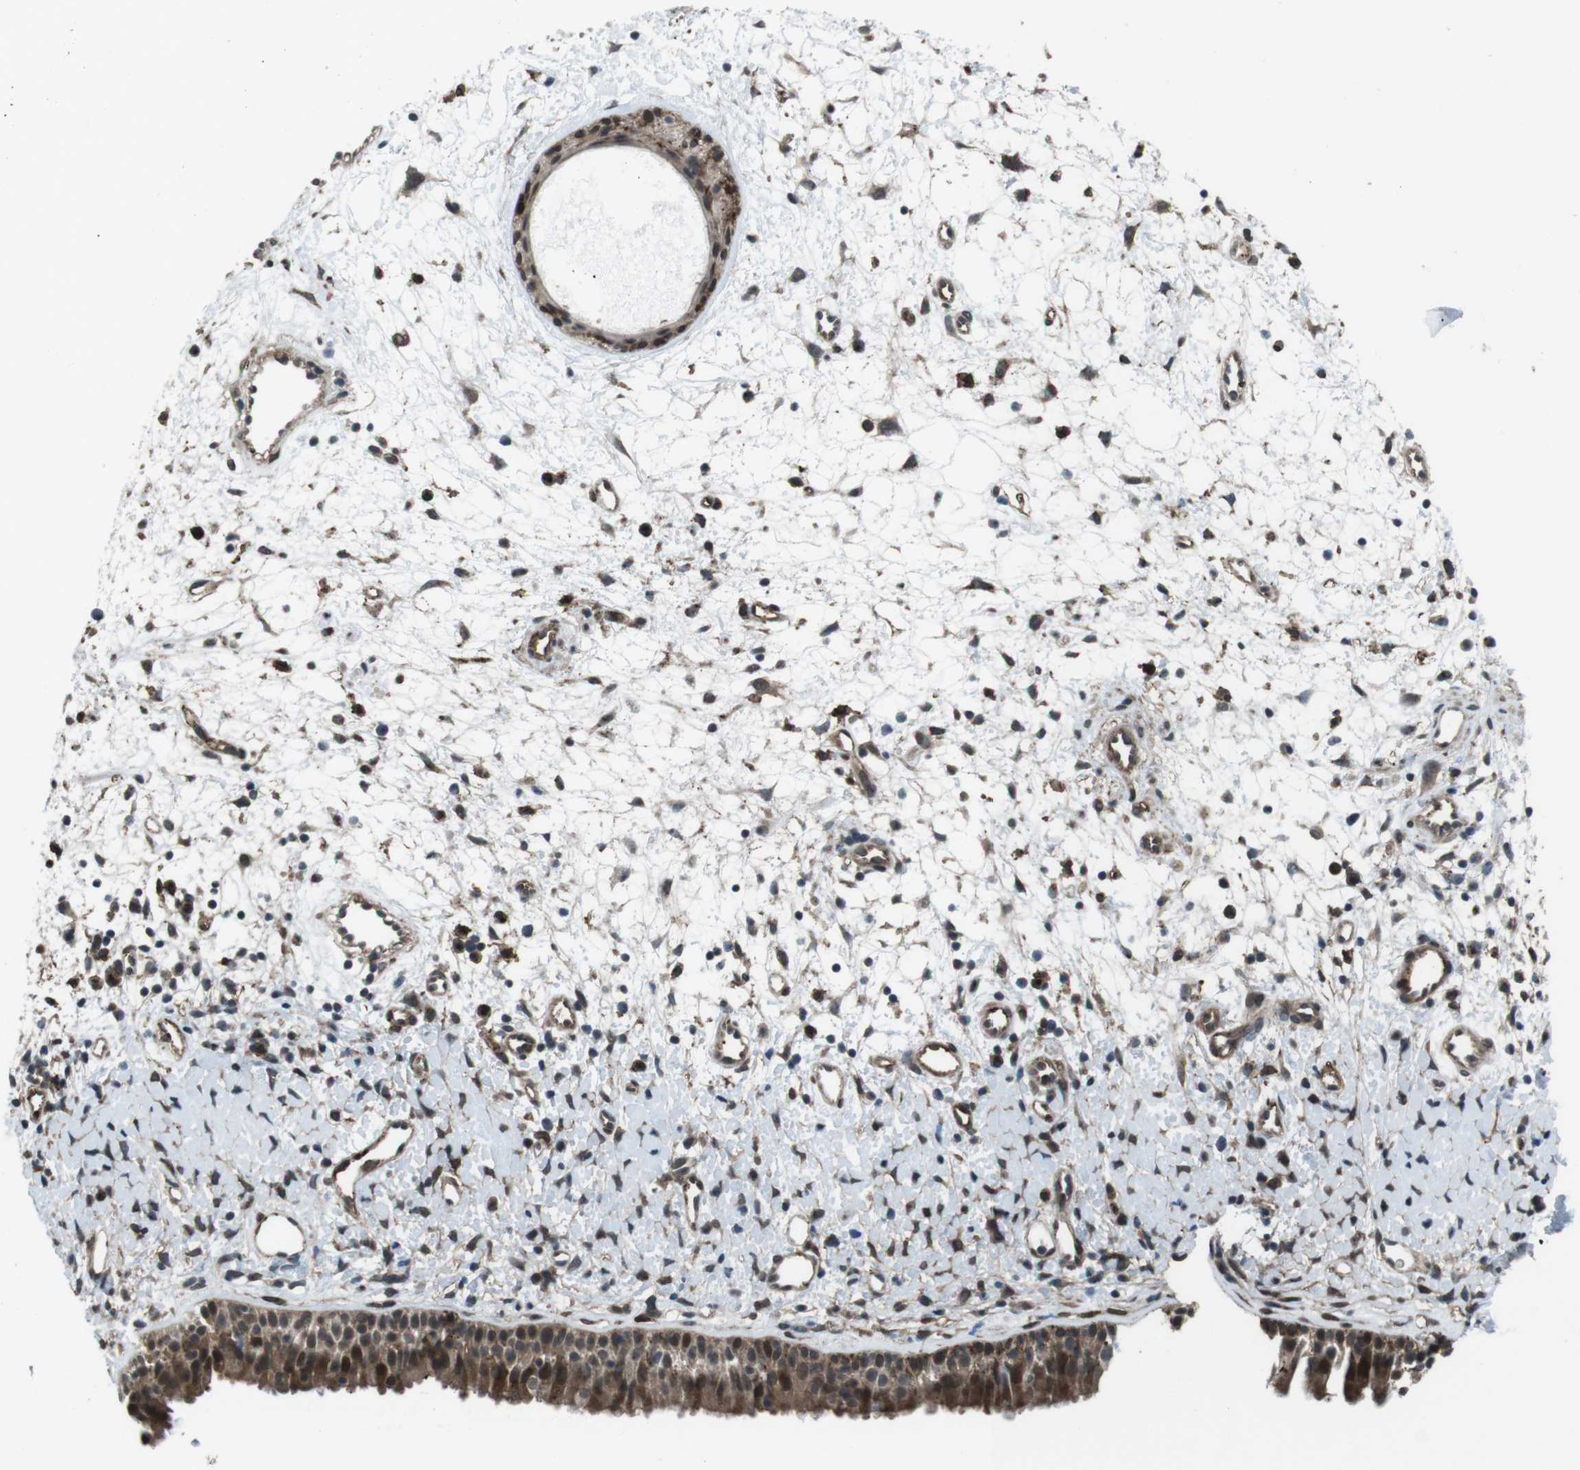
{"staining": {"intensity": "strong", "quantity": ">75%", "location": "cytoplasmic/membranous,nuclear"}, "tissue": "nasopharynx", "cell_type": "Respiratory epithelial cells", "image_type": "normal", "snomed": [{"axis": "morphology", "description": "Normal tissue, NOS"}, {"axis": "topography", "description": "Nasopharynx"}], "caption": "Immunohistochemistry (IHC) of normal human nasopharynx displays high levels of strong cytoplasmic/membranous,nuclear positivity in about >75% of respiratory epithelial cells.", "gene": "GDF10", "patient": {"sex": "male", "age": 22}}